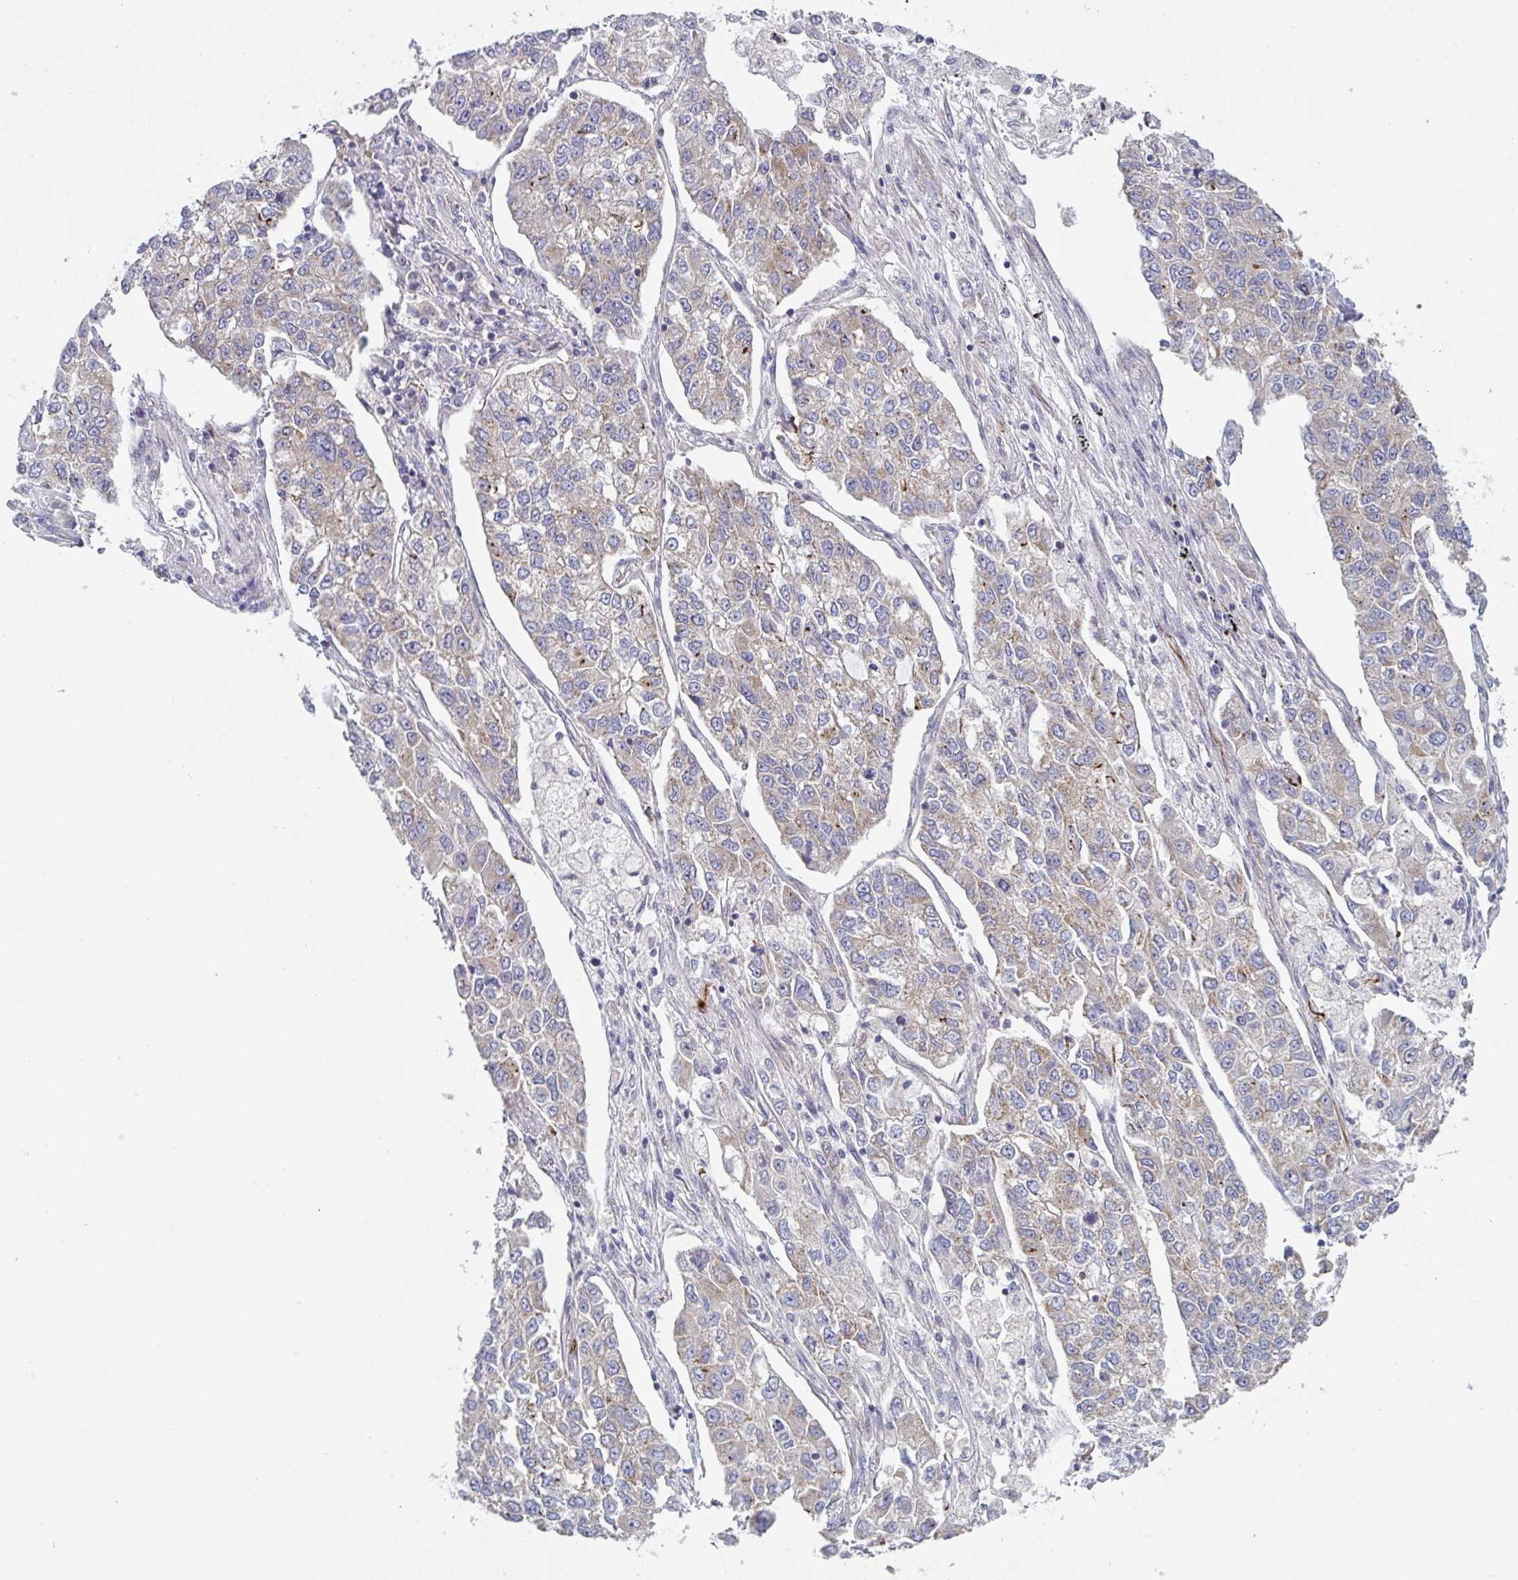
{"staining": {"intensity": "weak", "quantity": "25%-75%", "location": "cytoplasmic/membranous"}, "tissue": "lung cancer", "cell_type": "Tumor cells", "image_type": "cancer", "snomed": [{"axis": "morphology", "description": "Adenocarcinoma, NOS"}, {"axis": "topography", "description": "Lung"}], "caption": "Adenocarcinoma (lung) tissue displays weak cytoplasmic/membranous staining in approximately 25%-75% of tumor cells, visualized by immunohistochemistry. (DAB (3,3'-diaminobenzidine) IHC with brightfield microscopy, high magnification).", "gene": "MRPS2", "patient": {"sex": "male", "age": 49}}